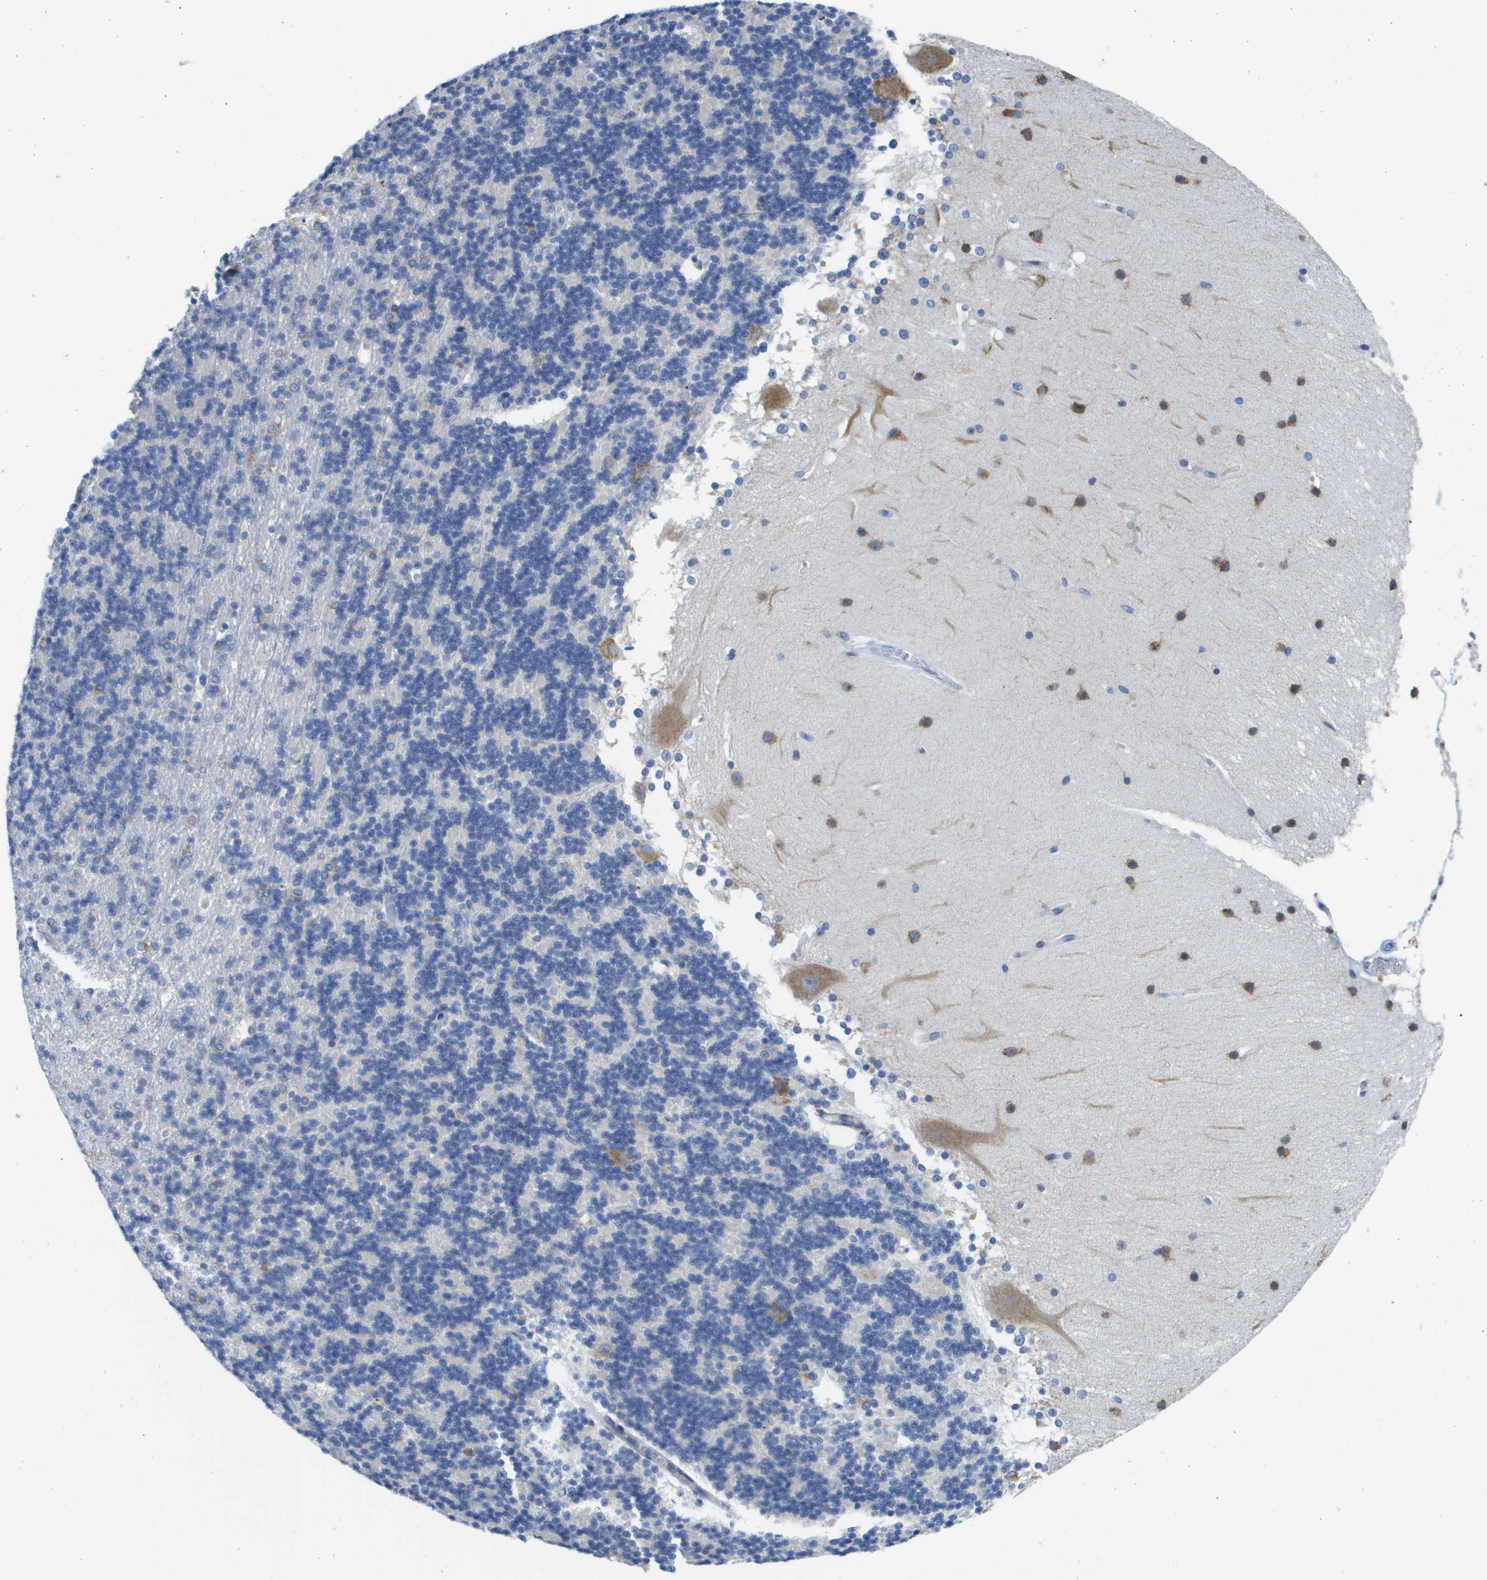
{"staining": {"intensity": "negative", "quantity": "none", "location": "none"}, "tissue": "cerebellum", "cell_type": "Cells in granular layer", "image_type": "normal", "snomed": [{"axis": "morphology", "description": "Normal tissue, NOS"}, {"axis": "topography", "description": "Cerebellum"}], "caption": "Immunohistochemistry (IHC) histopathology image of benign cerebellum: human cerebellum stained with DAB (3,3'-diaminobenzidine) reveals no significant protein staining in cells in granular layer. (IHC, brightfield microscopy, high magnification).", "gene": "SDR42E1", "patient": {"sex": "female", "age": 19}}